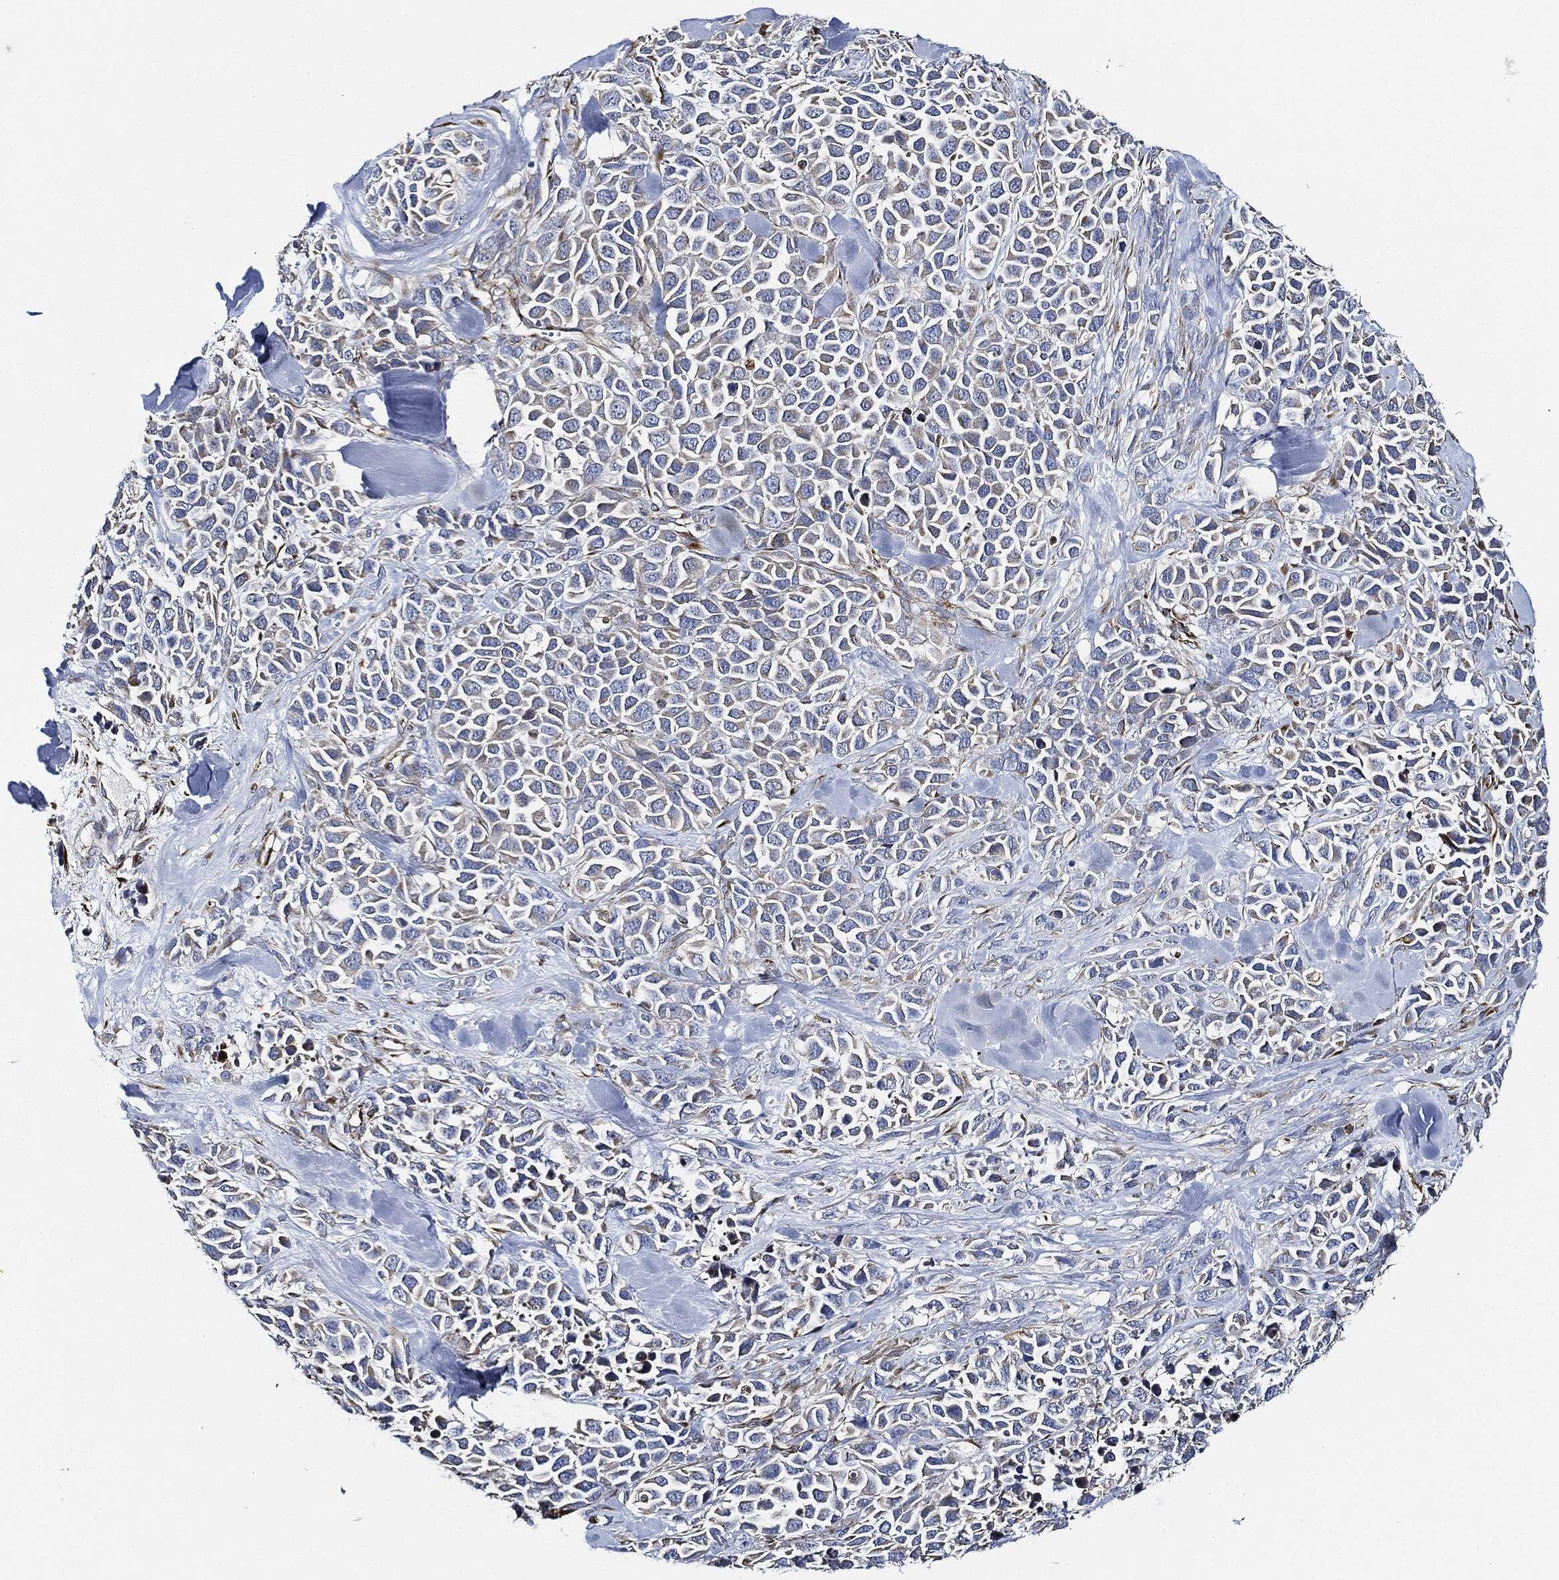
{"staining": {"intensity": "negative", "quantity": "none", "location": "none"}, "tissue": "melanoma", "cell_type": "Tumor cells", "image_type": "cancer", "snomed": [{"axis": "morphology", "description": "Malignant melanoma, Metastatic site"}, {"axis": "topography", "description": "Skin"}], "caption": "High power microscopy histopathology image of an immunohistochemistry (IHC) histopathology image of malignant melanoma (metastatic site), revealing no significant expression in tumor cells.", "gene": "THSD1", "patient": {"sex": "male", "age": 84}}